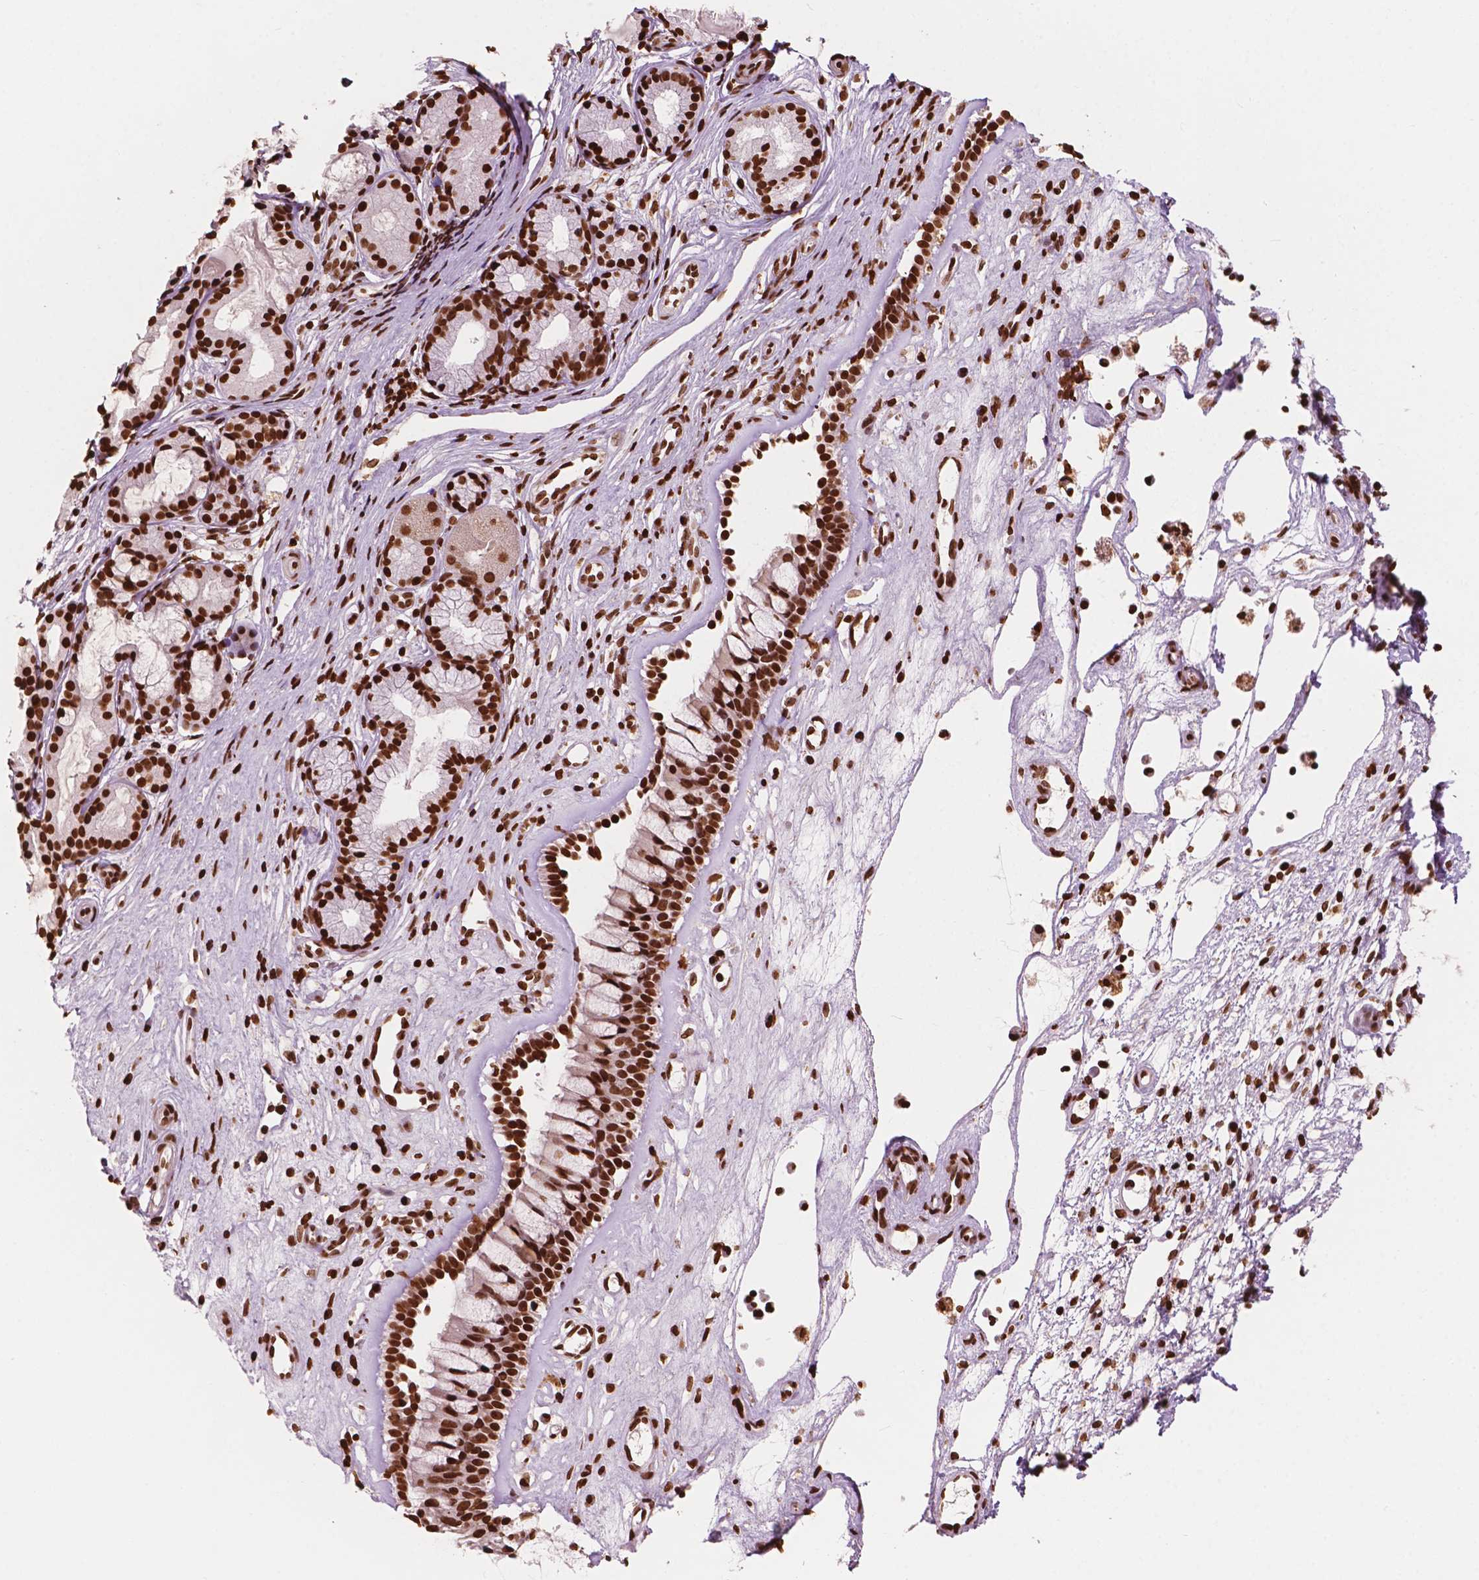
{"staining": {"intensity": "strong", "quantity": ">75%", "location": "nuclear"}, "tissue": "nasopharynx", "cell_type": "Respiratory epithelial cells", "image_type": "normal", "snomed": [{"axis": "morphology", "description": "Normal tissue, NOS"}, {"axis": "topography", "description": "Nasopharynx"}], "caption": "Nasopharynx stained with immunohistochemistry (IHC) reveals strong nuclear expression in about >75% of respiratory epithelial cells. Nuclei are stained in blue.", "gene": "H3C7", "patient": {"sex": "female", "age": 52}}